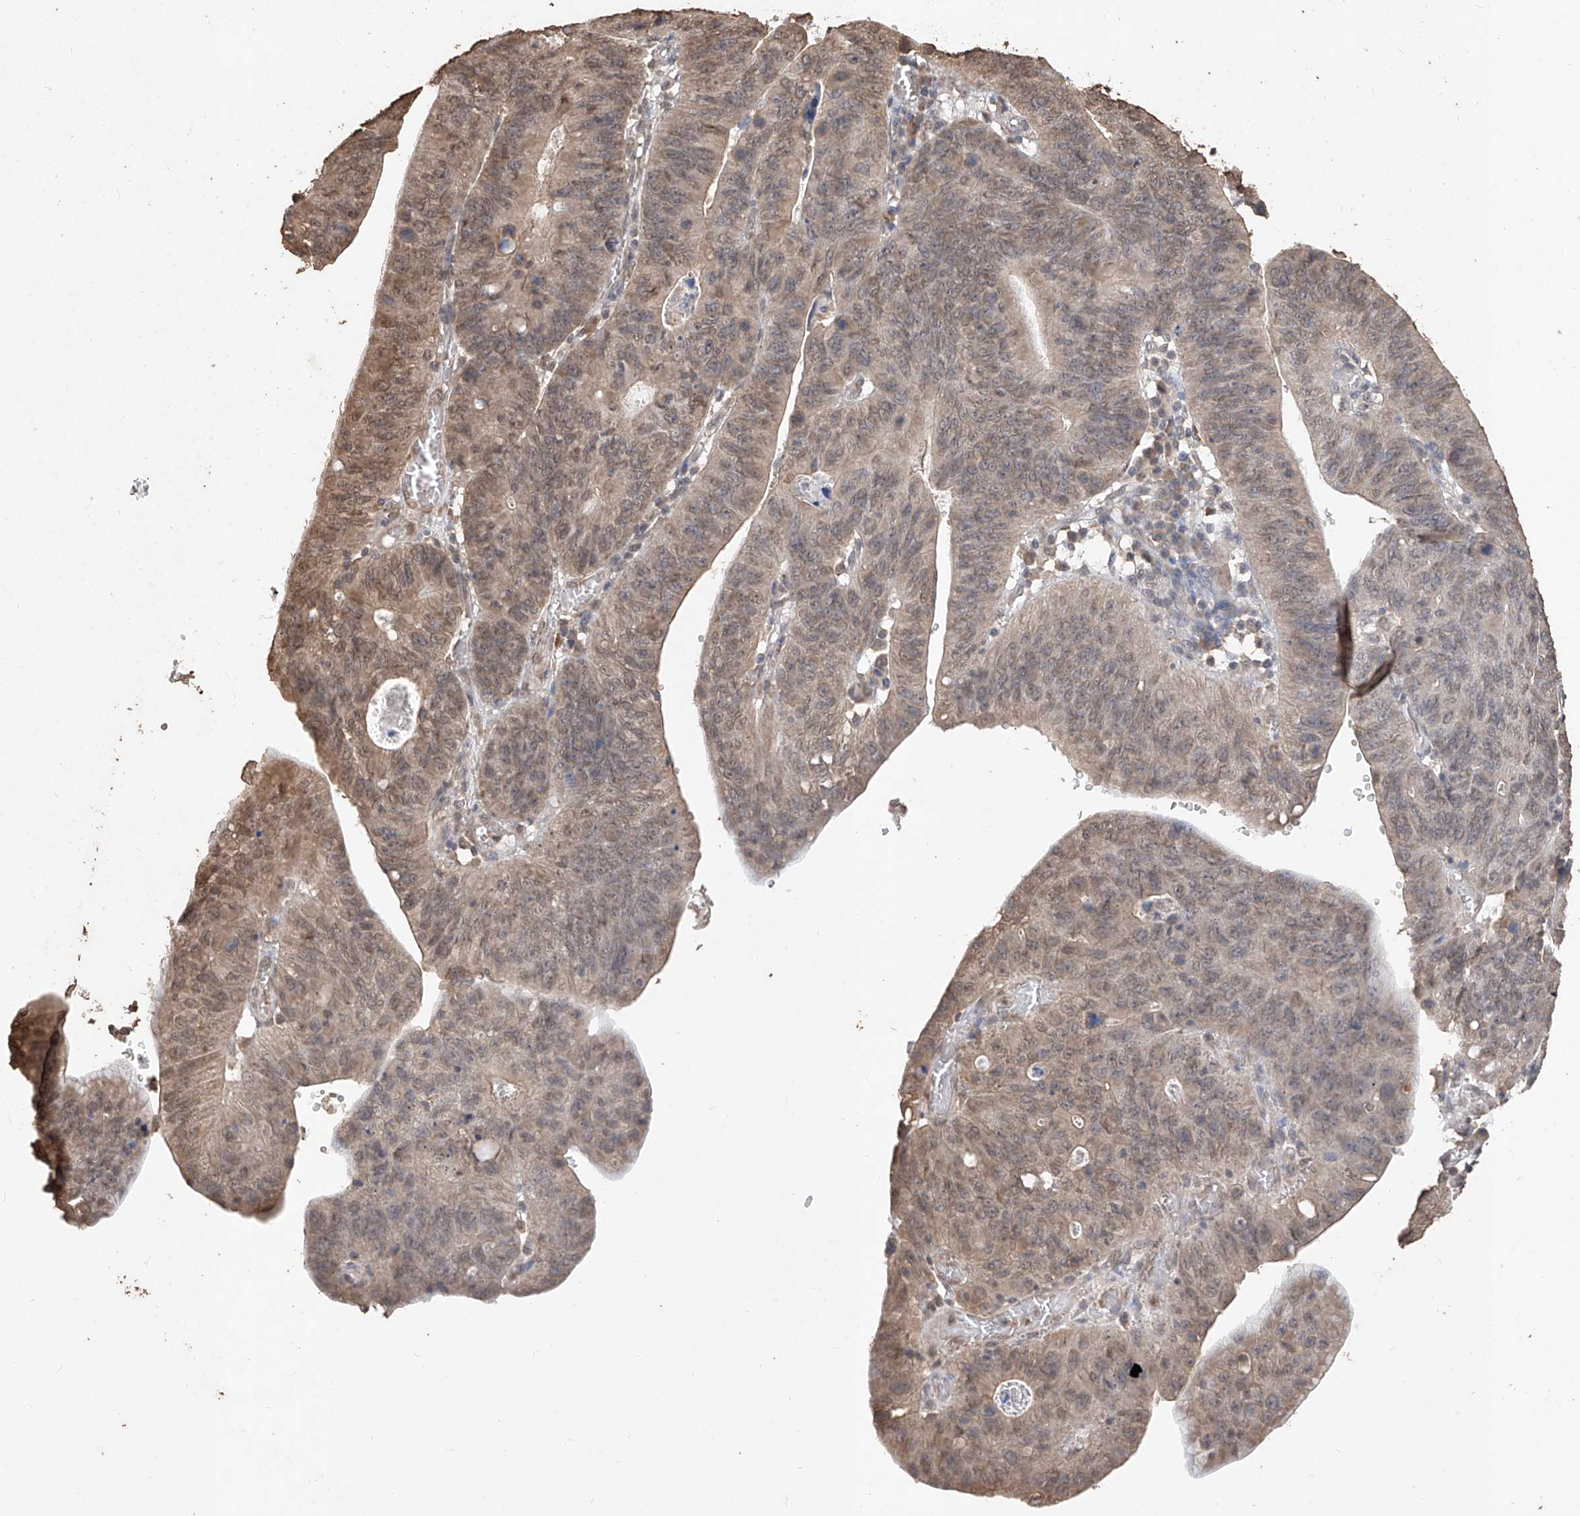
{"staining": {"intensity": "moderate", "quantity": "25%-75%", "location": "cytoplasmic/membranous,nuclear"}, "tissue": "stomach cancer", "cell_type": "Tumor cells", "image_type": "cancer", "snomed": [{"axis": "morphology", "description": "Adenocarcinoma, NOS"}, {"axis": "topography", "description": "Stomach"}], "caption": "Human stomach adenocarcinoma stained for a protein (brown) reveals moderate cytoplasmic/membranous and nuclear positive positivity in approximately 25%-75% of tumor cells.", "gene": "ELOVL1", "patient": {"sex": "male", "age": 59}}